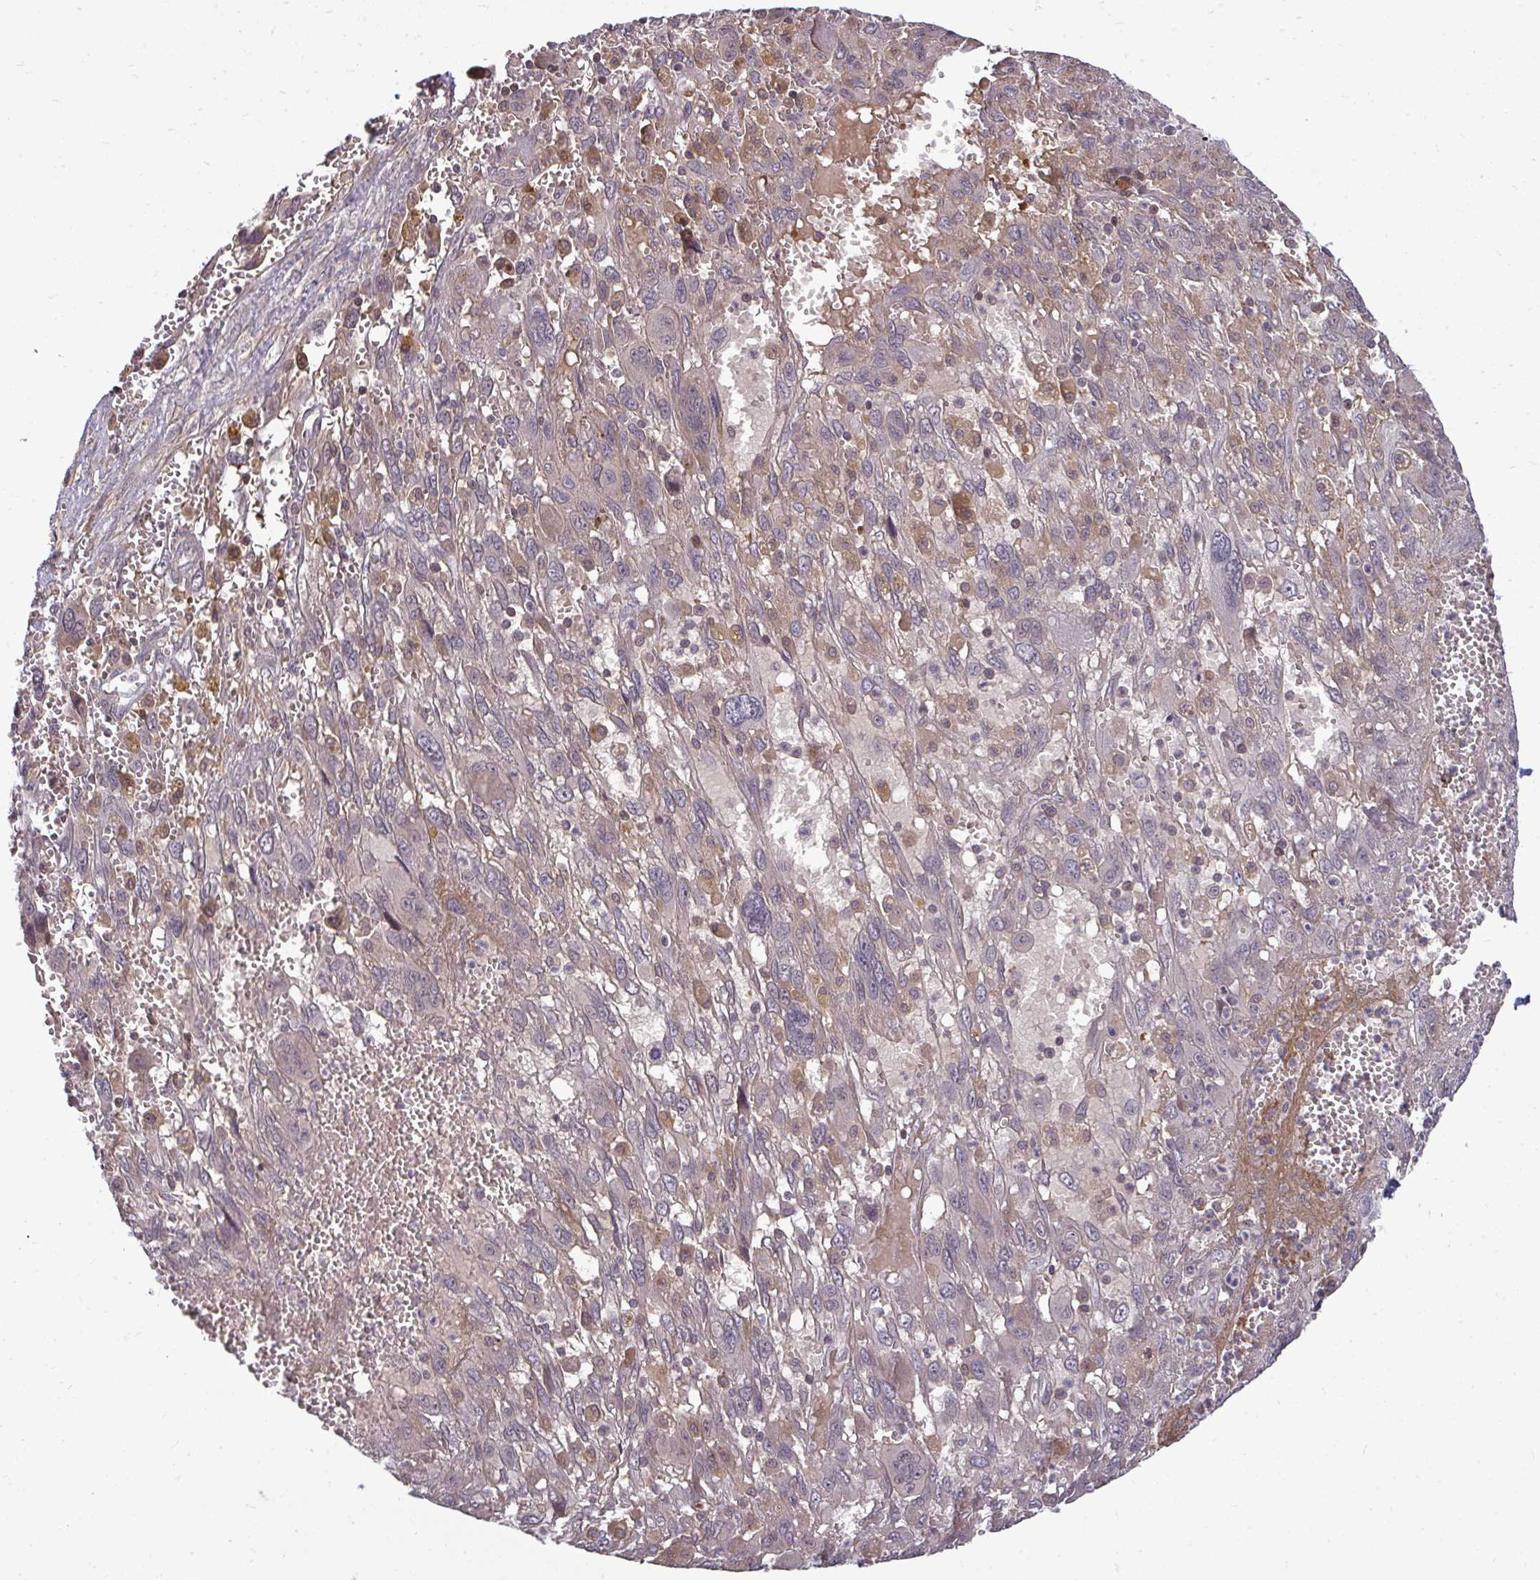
{"staining": {"intensity": "moderate", "quantity": "25%-75%", "location": "cytoplasmic/membranous,nuclear"}, "tissue": "pancreatic cancer", "cell_type": "Tumor cells", "image_type": "cancer", "snomed": [{"axis": "morphology", "description": "Adenocarcinoma, NOS"}, {"axis": "topography", "description": "Pancreas"}], "caption": "A medium amount of moderate cytoplasmic/membranous and nuclear expression is present in about 25%-75% of tumor cells in pancreatic adenocarcinoma tissue.", "gene": "ZSCAN9", "patient": {"sex": "female", "age": 47}}